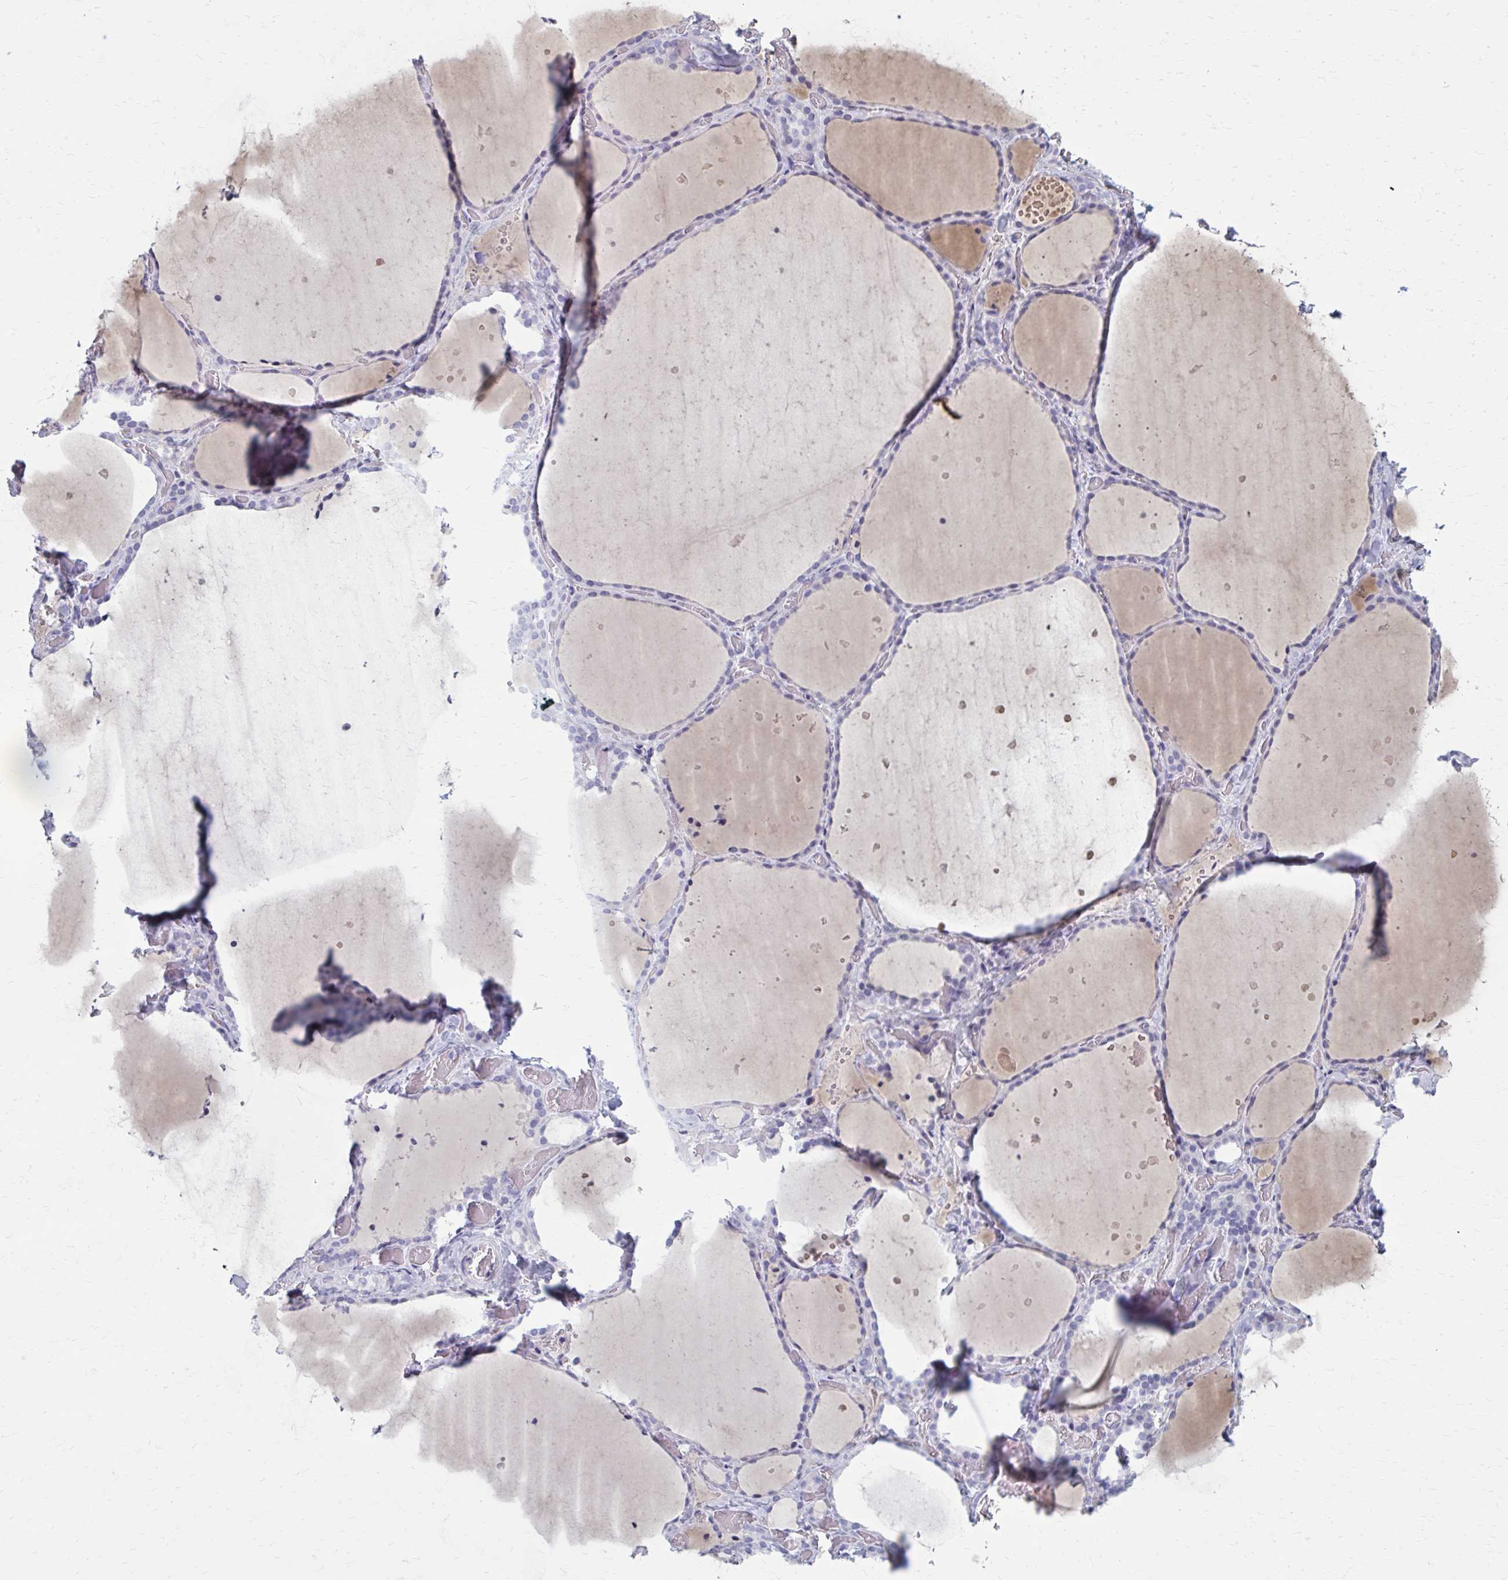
{"staining": {"intensity": "negative", "quantity": "none", "location": "none"}, "tissue": "thyroid gland", "cell_type": "Glandular cells", "image_type": "normal", "snomed": [{"axis": "morphology", "description": "Normal tissue, NOS"}, {"axis": "topography", "description": "Thyroid gland"}], "caption": "Image shows no protein staining in glandular cells of benign thyroid gland.", "gene": "CASQ2", "patient": {"sex": "female", "age": 36}}